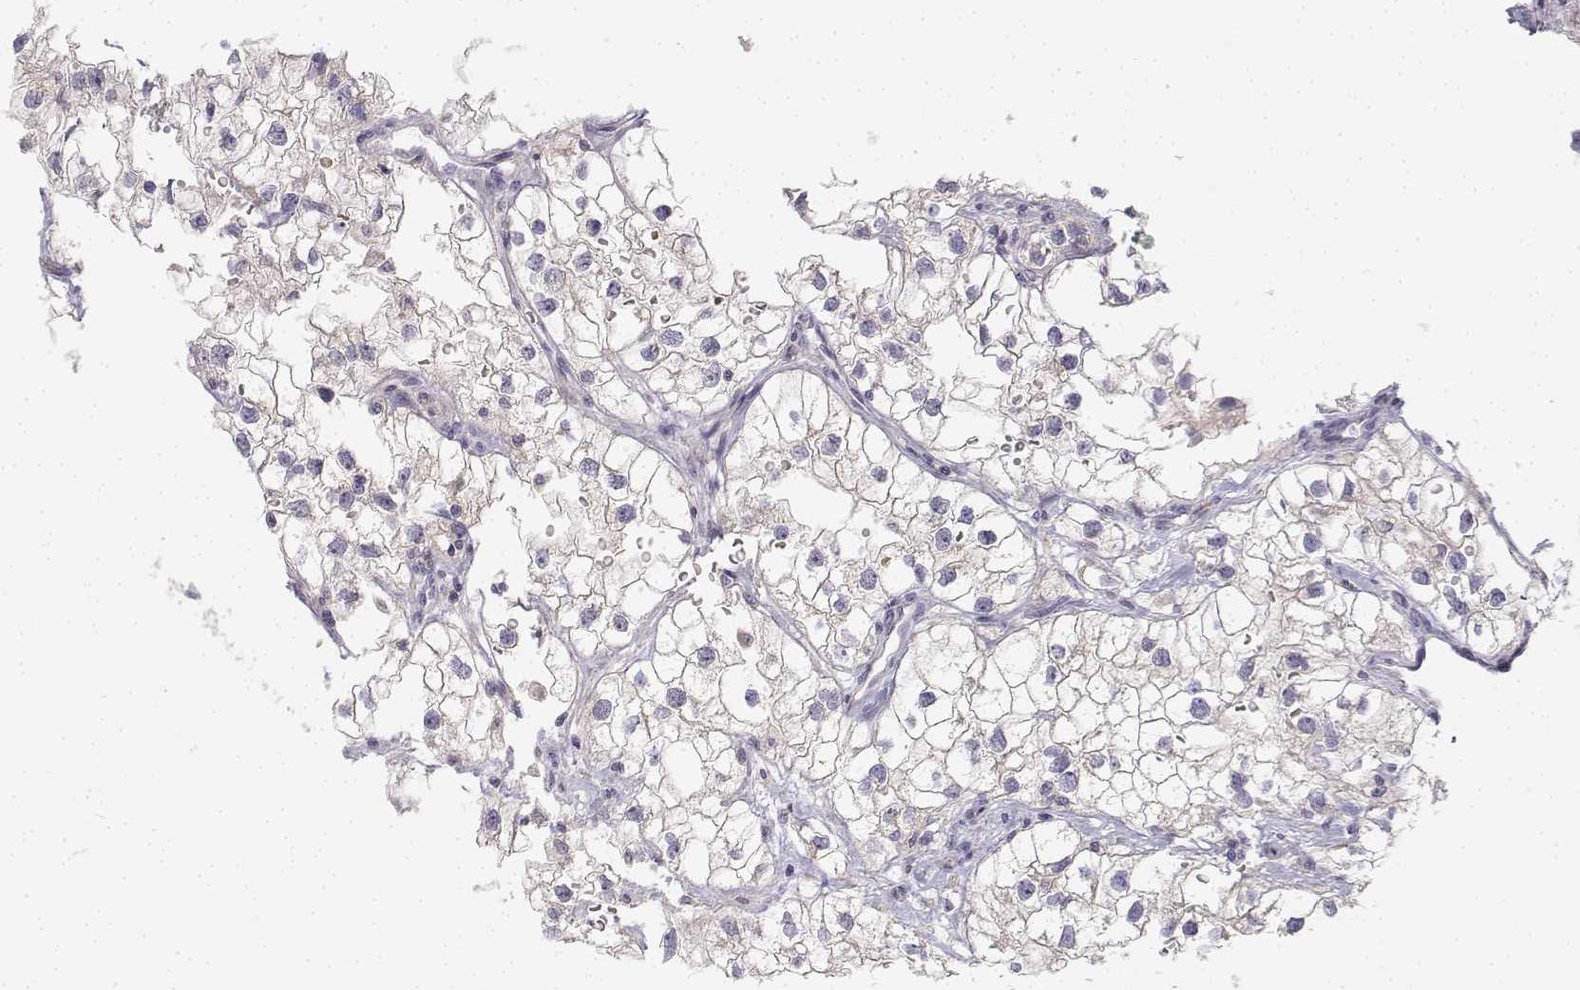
{"staining": {"intensity": "negative", "quantity": "none", "location": "none"}, "tissue": "renal cancer", "cell_type": "Tumor cells", "image_type": "cancer", "snomed": [{"axis": "morphology", "description": "Adenocarcinoma, NOS"}, {"axis": "topography", "description": "Kidney"}], "caption": "Protein analysis of adenocarcinoma (renal) displays no significant positivity in tumor cells.", "gene": "GLIPR1L2", "patient": {"sex": "male", "age": 59}}